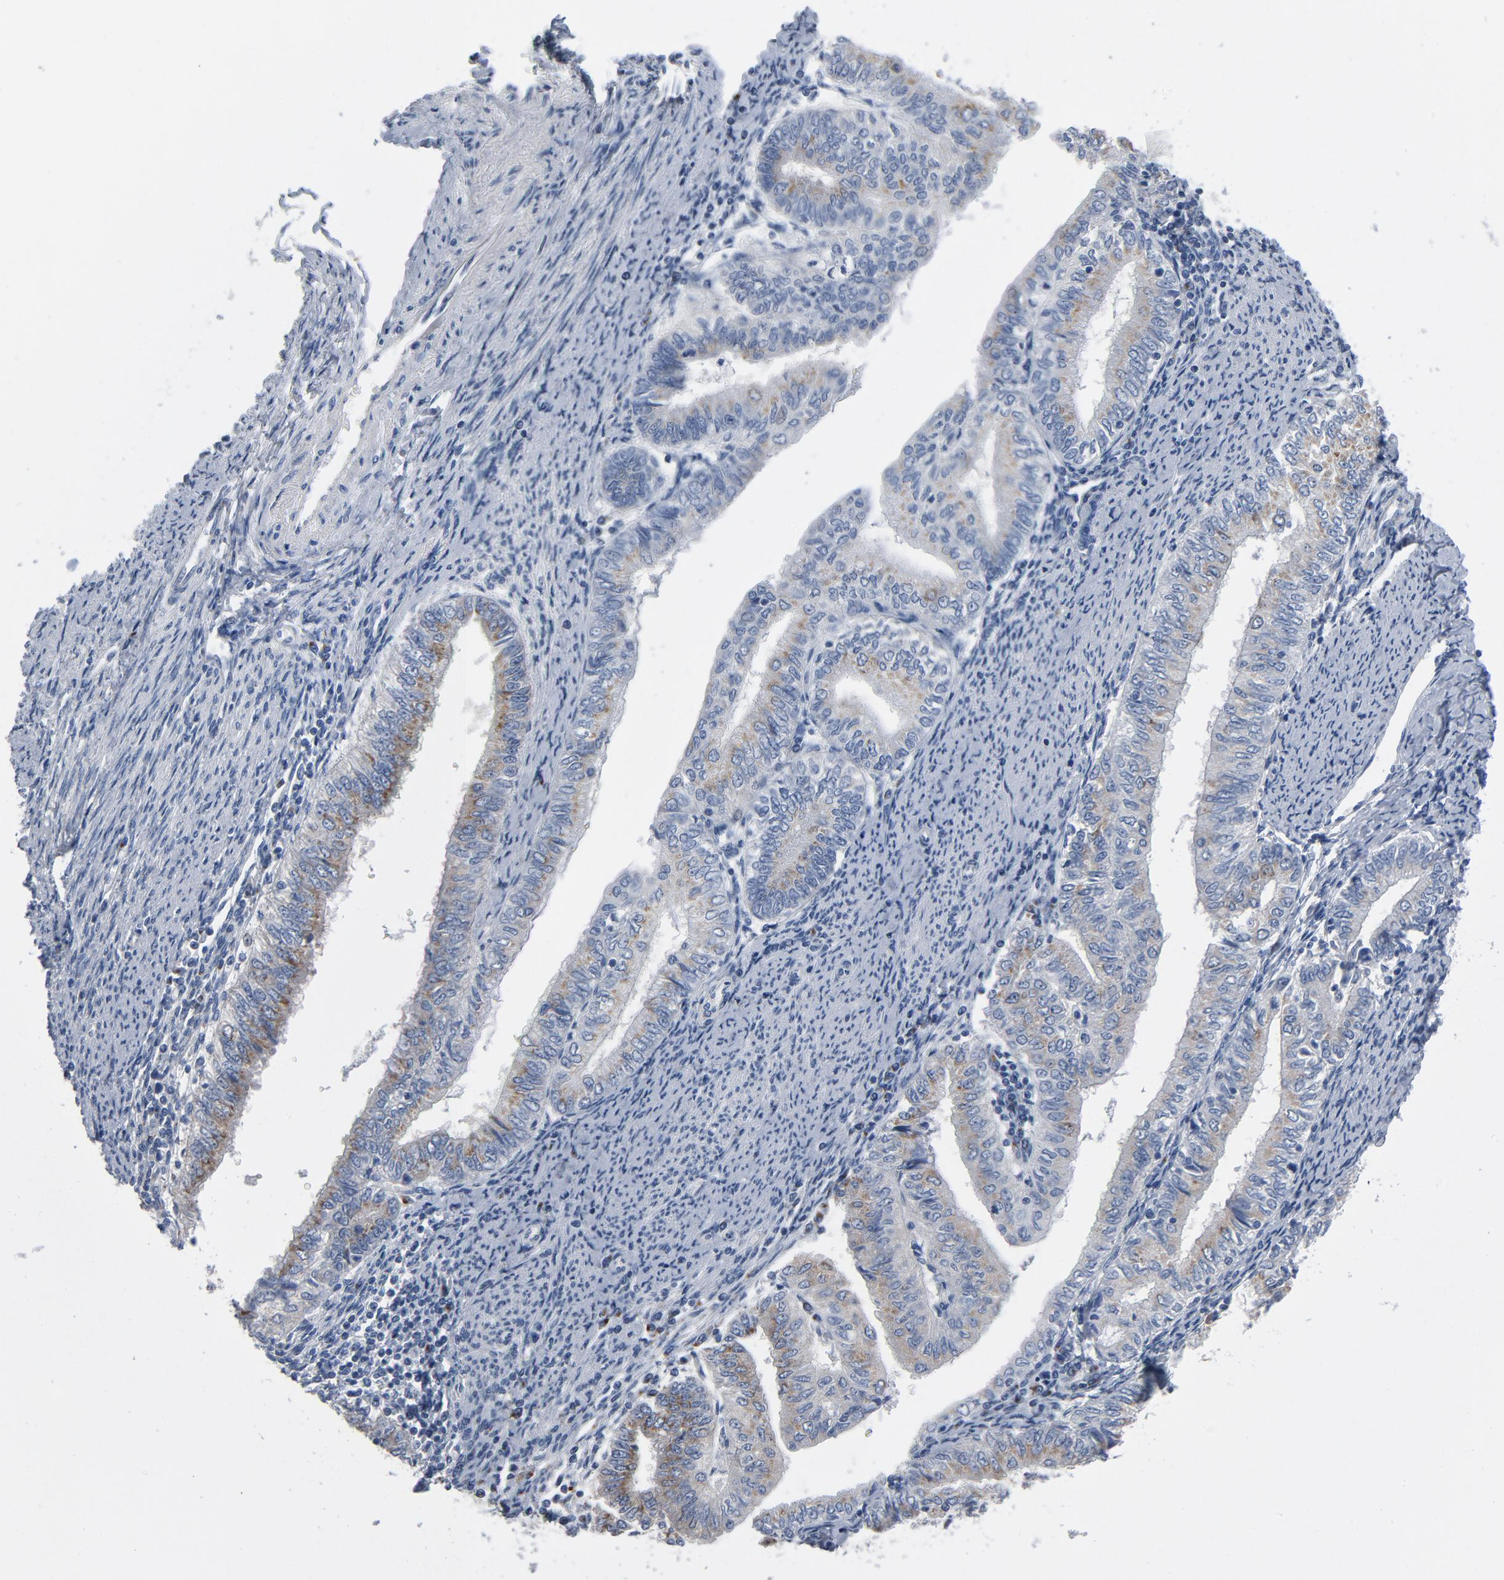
{"staining": {"intensity": "moderate", "quantity": "25%-75%", "location": "cytoplasmic/membranous"}, "tissue": "endometrial cancer", "cell_type": "Tumor cells", "image_type": "cancer", "snomed": [{"axis": "morphology", "description": "Adenocarcinoma, NOS"}, {"axis": "topography", "description": "Endometrium"}], "caption": "Endometrial adenocarcinoma tissue exhibits moderate cytoplasmic/membranous positivity in about 25%-75% of tumor cells, visualized by immunohistochemistry. The protein of interest is stained brown, and the nuclei are stained in blue (DAB IHC with brightfield microscopy, high magnification).", "gene": "YIPF6", "patient": {"sex": "female", "age": 66}}